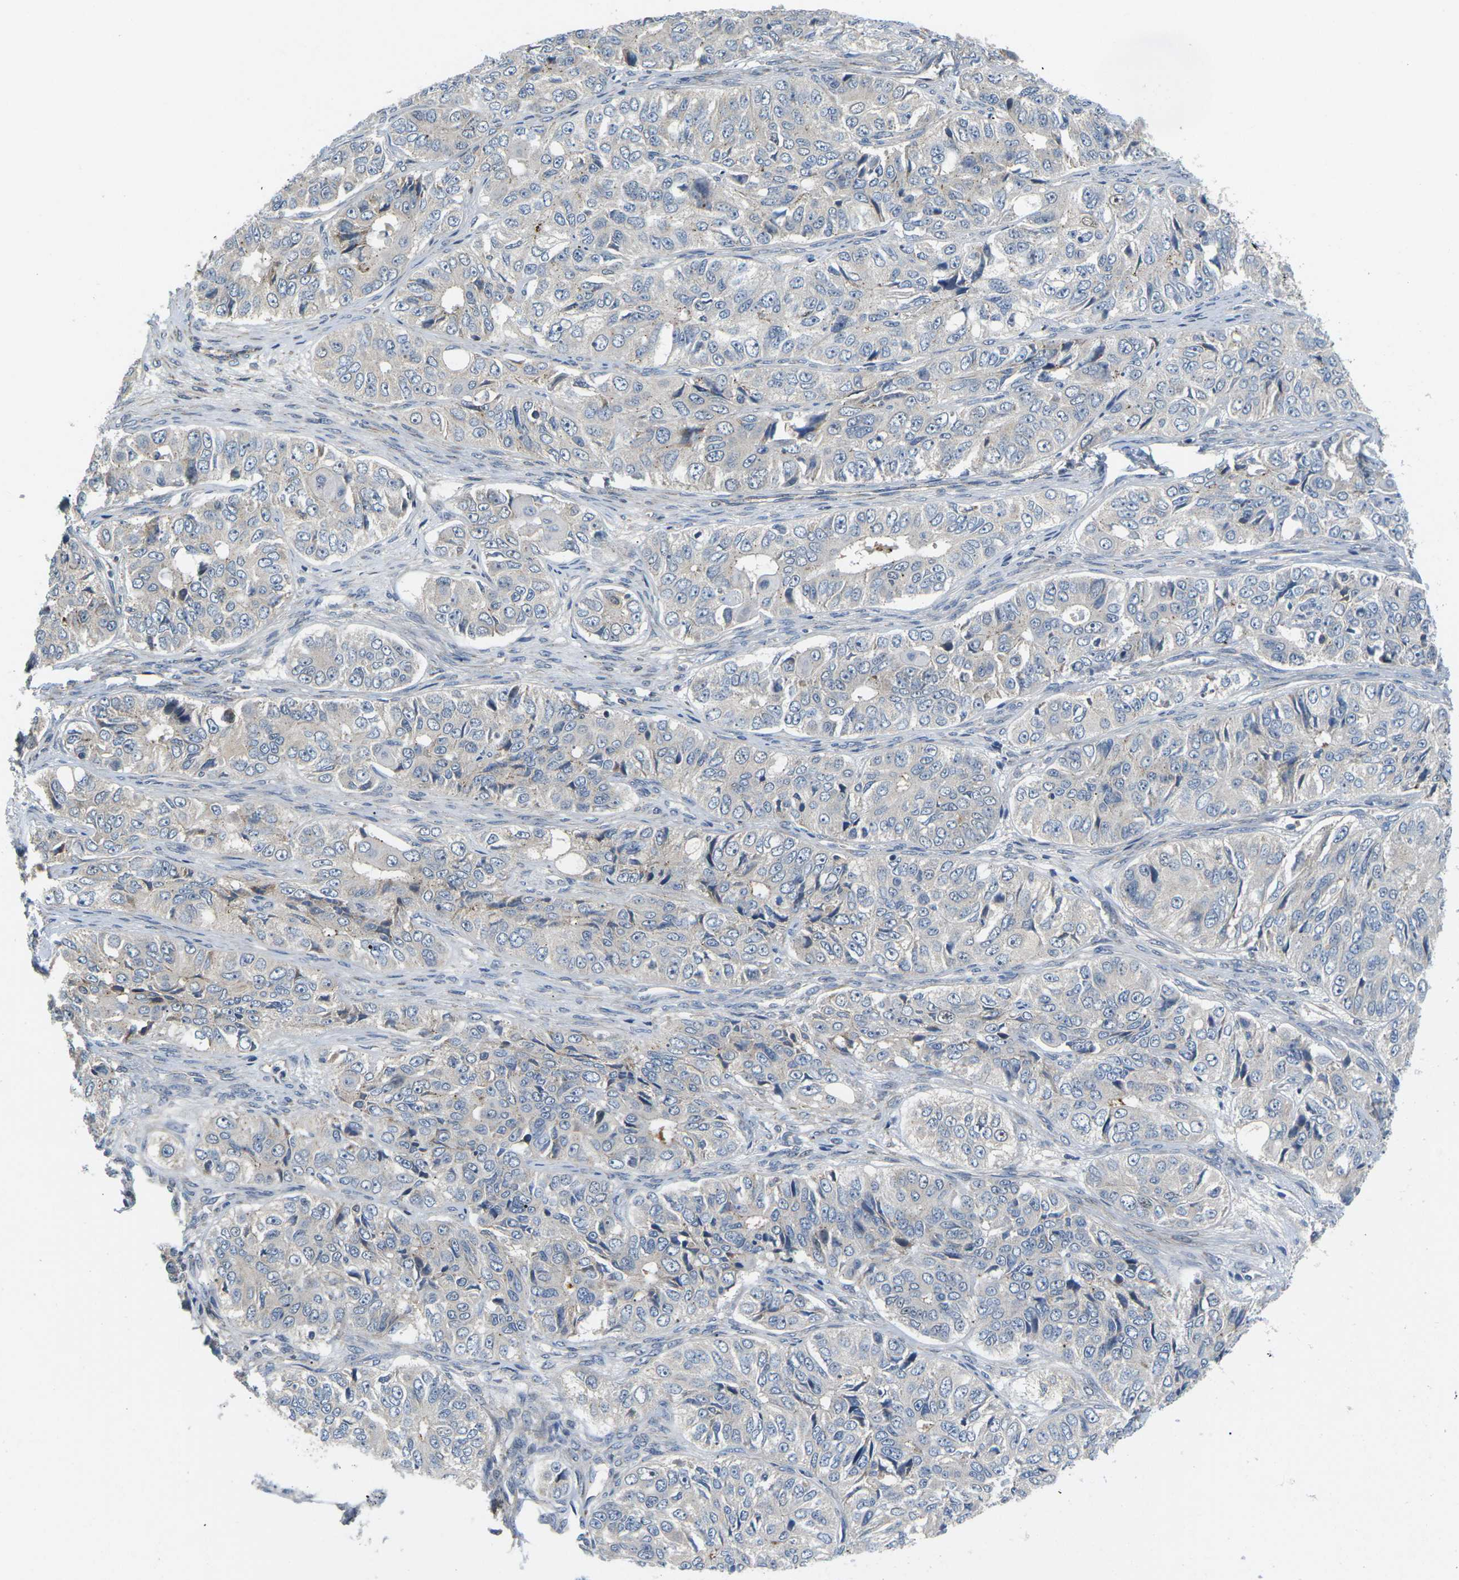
{"staining": {"intensity": "negative", "quantity": "none", "location": "none"}, "tissue": "ovarian cancer", "cell_type": "Tumor cells", "image_type": "cancer", "snomed": [{"axis": "morphology", "description": "Carcinoma, endometroid"}, {"axis": "topography", "description": "Ovary"}], "caption": "Ovarian cancer was stained to show a protein in brown. There is no significant positivity in tumor cells. (DAB (3,3'-diaminobenzidine) immunohistochemistry (IHC) with hematoxylin counter stain).", "gene": "ERBB4", "patient": {"sex": "female", "age": 51}}